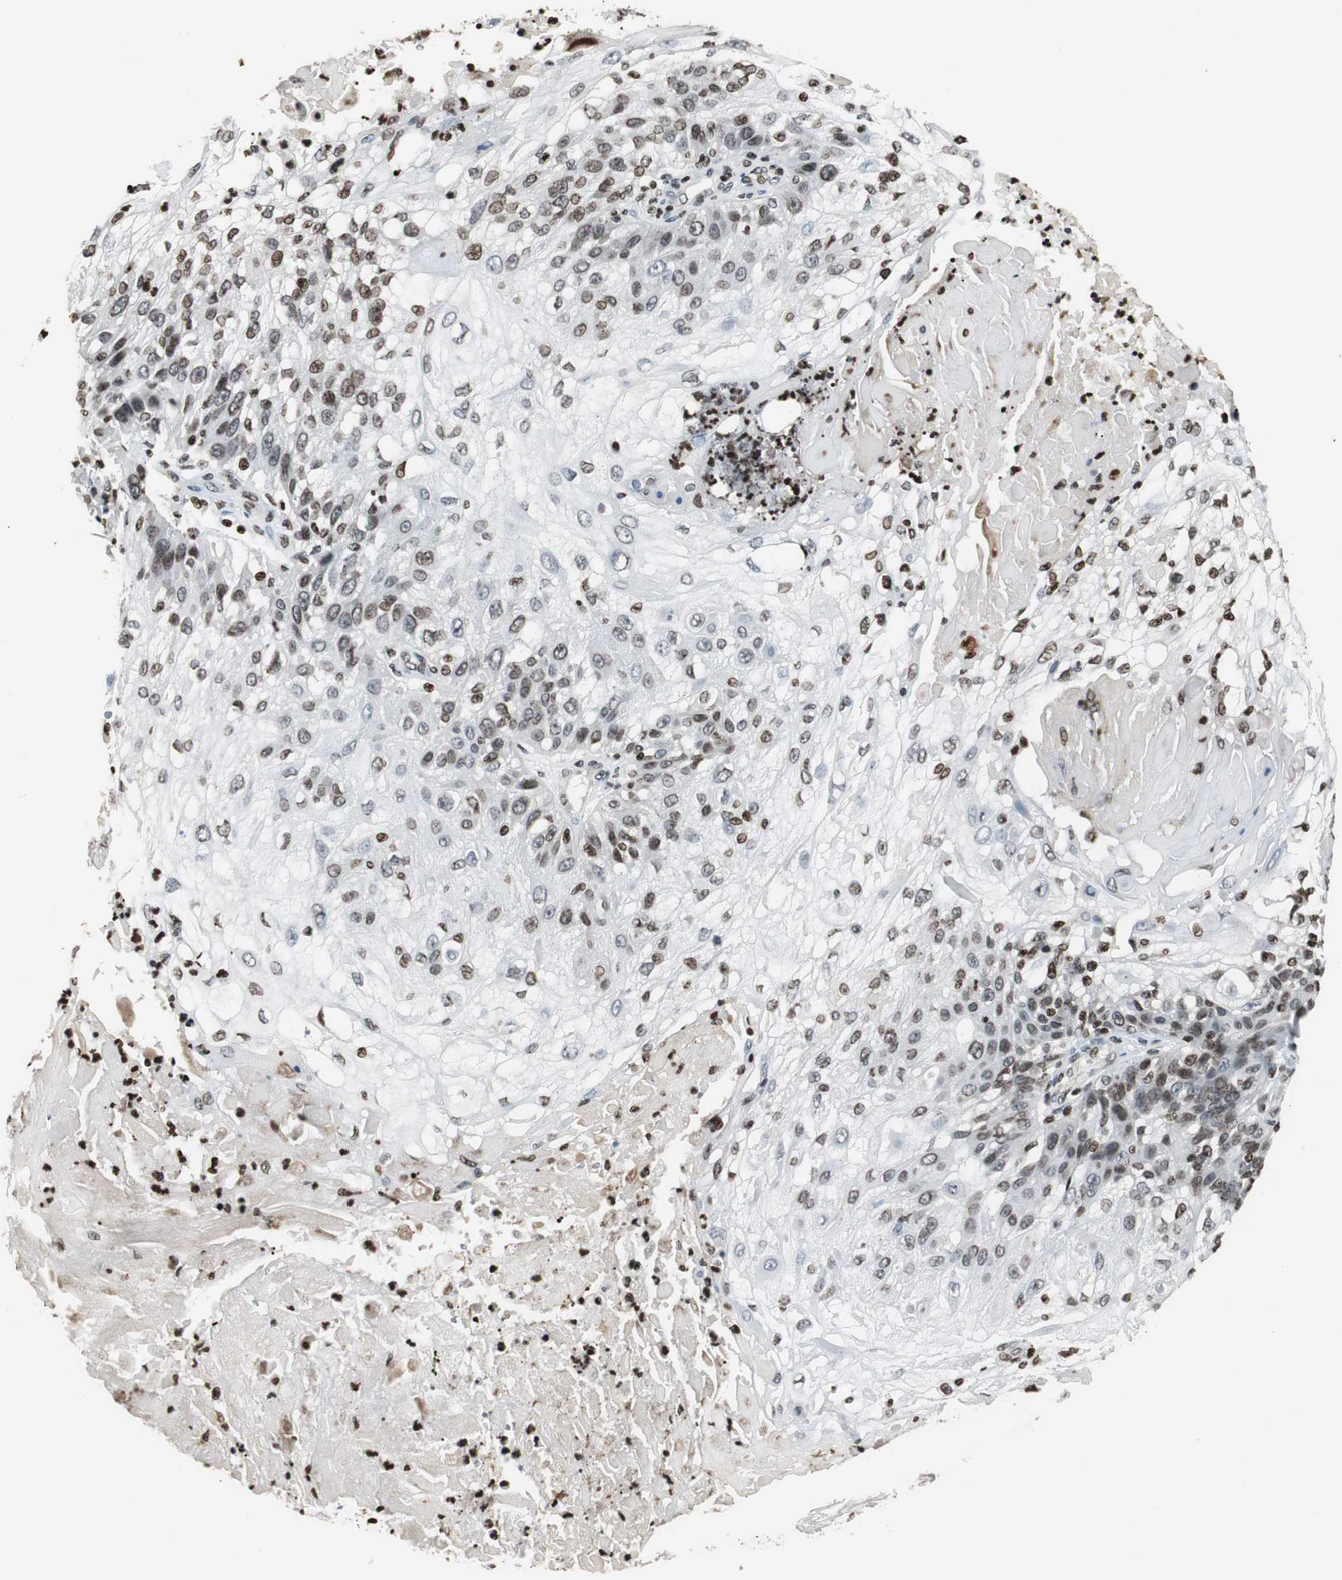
{"staining": {"intensity": "moderate", "quantity": ">75%", "location": "nuclear"}, "tissue": "skin cancer", "cell_type": "Tumor cells", "image_type": "cancer", "snomed": [{"axis": "morphology", "description": "Normal tissue, NOS"}, {"axis": "morphology", "description": "Squamous cell carcinoma, NOS"}, {"axis": "topography", "description": "Skin"}], "caption": "Squamous cell carcinoma (skin) was stained to show a protein in brown. There is medium levels of moderate nuclear staining in about >75% of tumor cells.", "gene": "PAXIP1", "patient": {"sex": "female", "age": 83}}